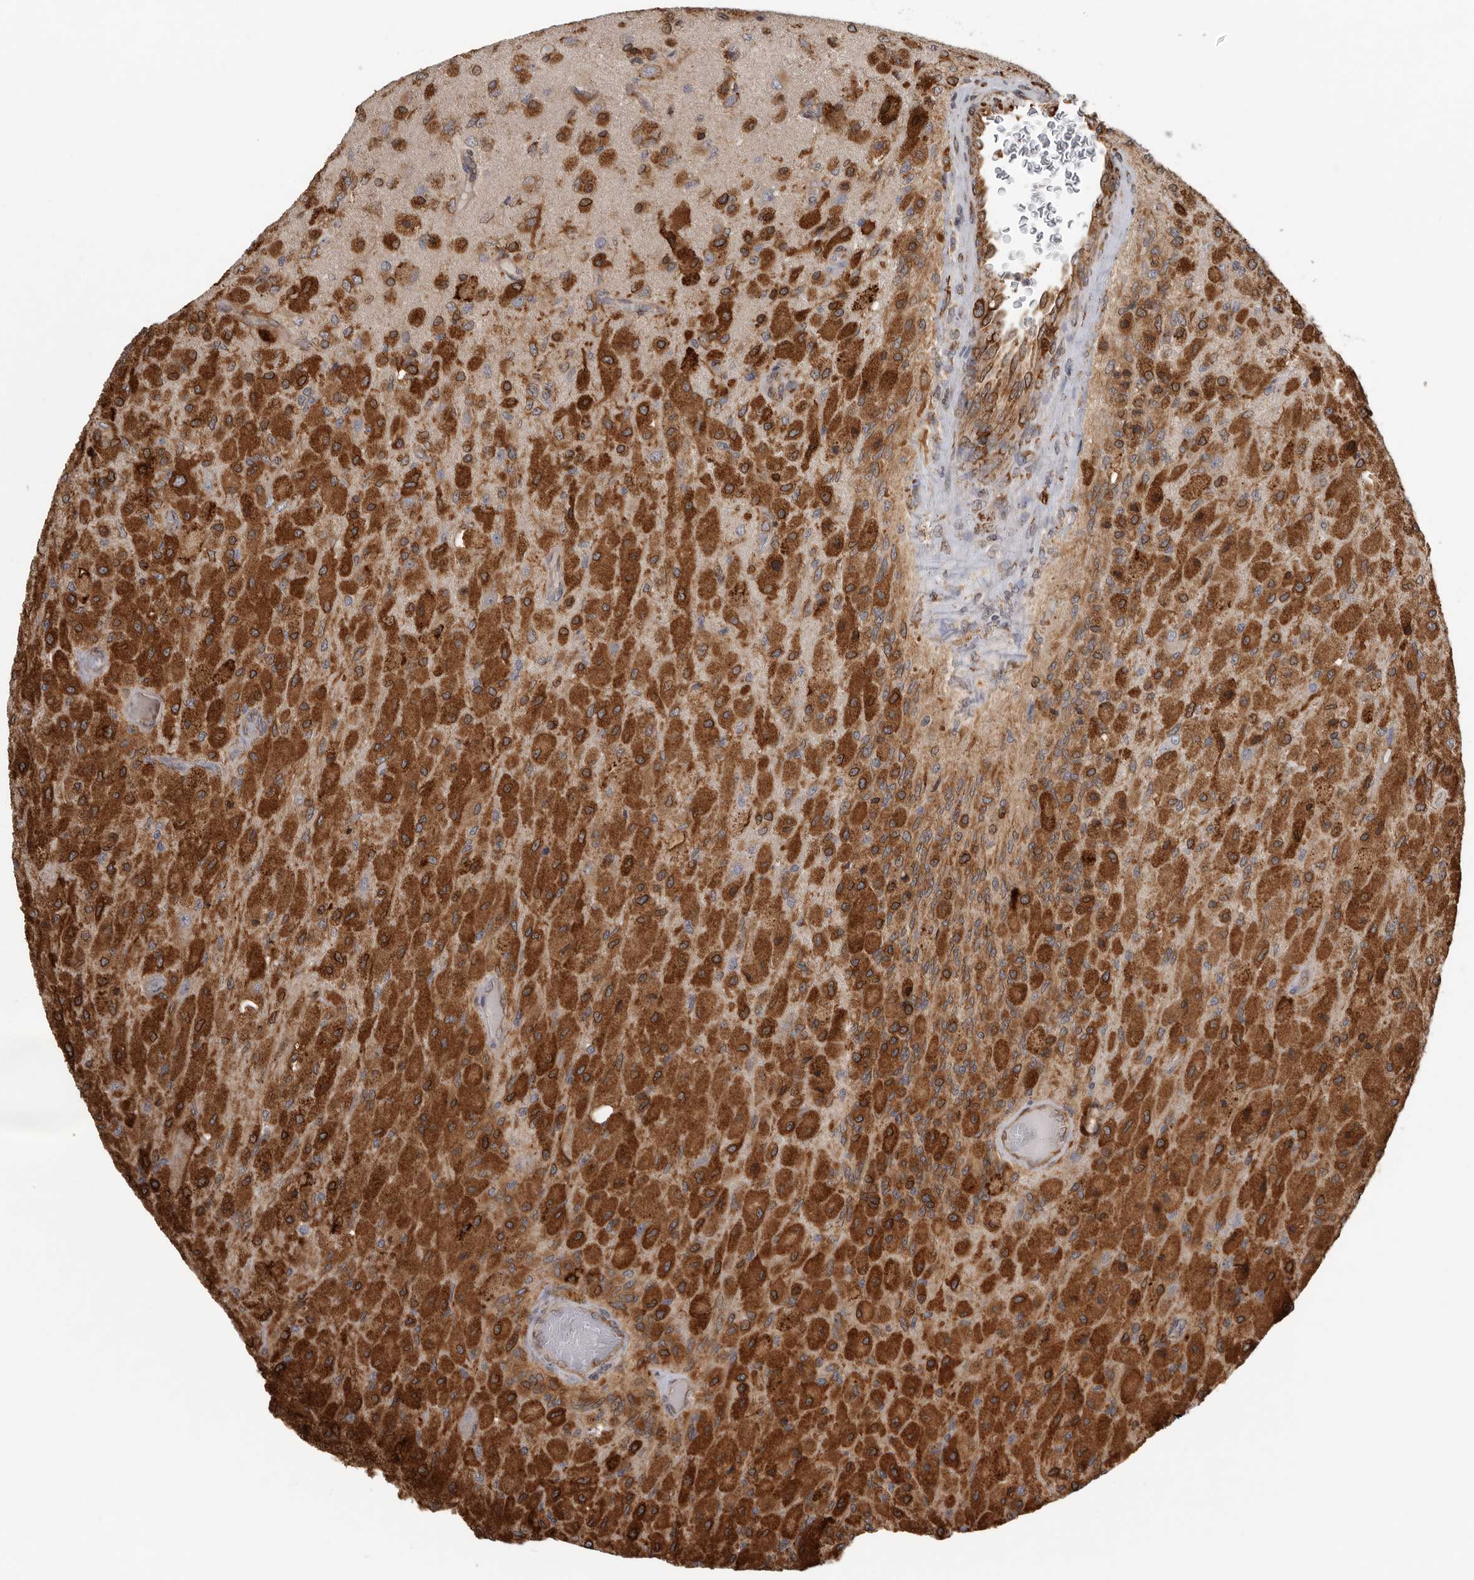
{"staining": {"intensity": "strong", "quantity": ">75%", "location": "cytoplasmic/membranous"}, "tissue": "glioma", "cell_type": "Tumor cells", "image_type": "cancer", "snomed": [{"axis": "morphology", "description": "Normal tissue, NOS"}, {"axis": "morphology", "description": "Glioma, malignant, High grade"}, {"axis": "topography", "description": "Cerebral cortex"}], "caption": "High-power microscopy captured an immunohistochemistry image of glioma, revealing strong cytoplasmic/membranous positivity in approximately >75% of tumor cells. (DAB IHC, brown staining for protein, blue staining for nuclei).", "gene": "CEP350", "patient": {"sex": "male", "age": 77}}